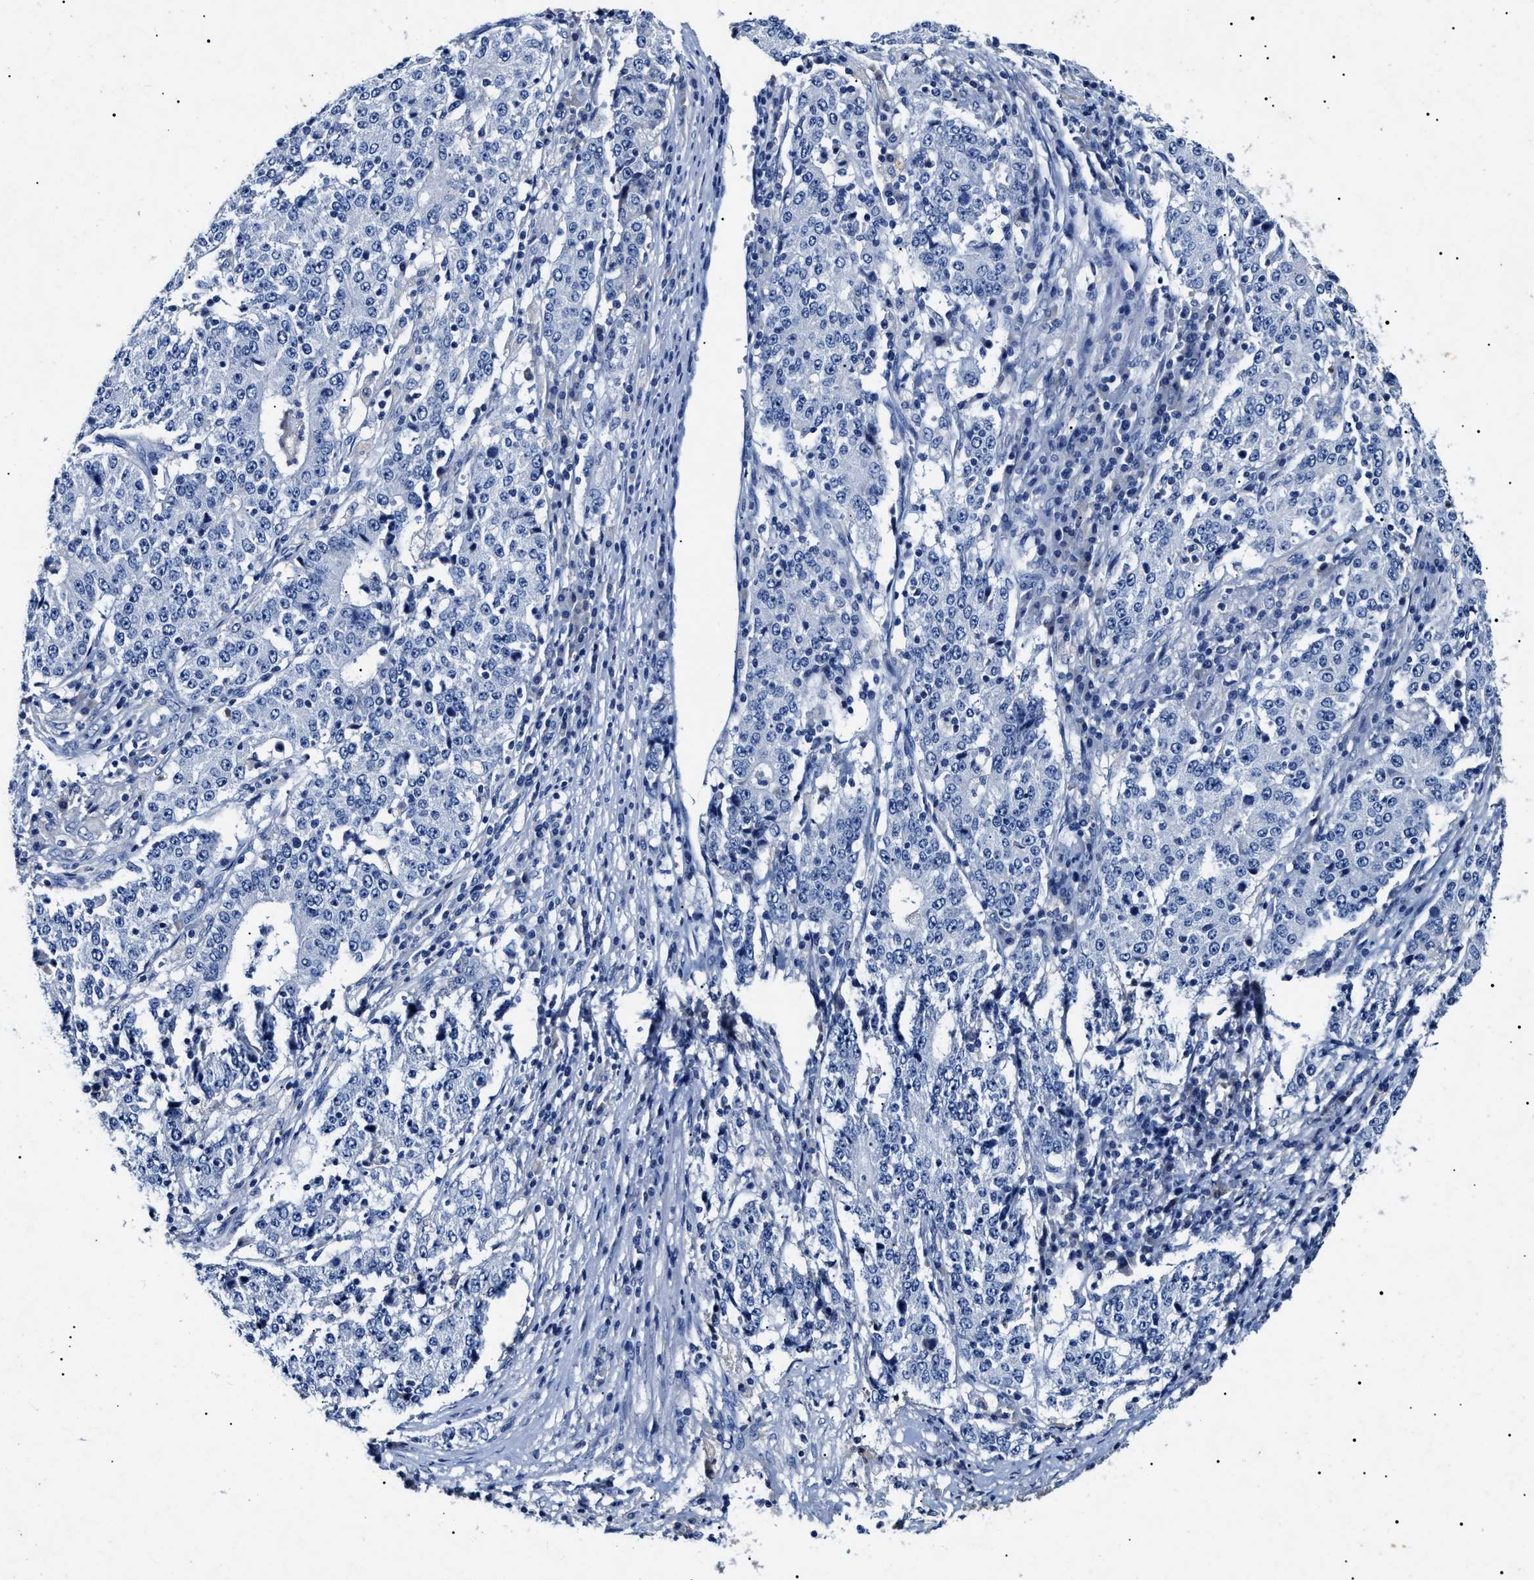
{"staining": {"intensity": "negative", "quantity": "none", "location": "none"}, "tissue": "stomach cancer", "cell_type": "Tumor cells", "image_type": "cancer", "snomed": [{"axis": "morphology", "description": "Adenocarcinoma, NOS"}, {"axis": "topography", "description": "Stomach"}], "caption": "Immunohistochemistry (IHC) histopathology image of neoplastic tissue: human adenocarcinoma (stomach) stained with DAB exhibits no significant protein expression in tumor cells.", "gene": "LRRC8E", "patient": {"sex": "male", "age": 59}}